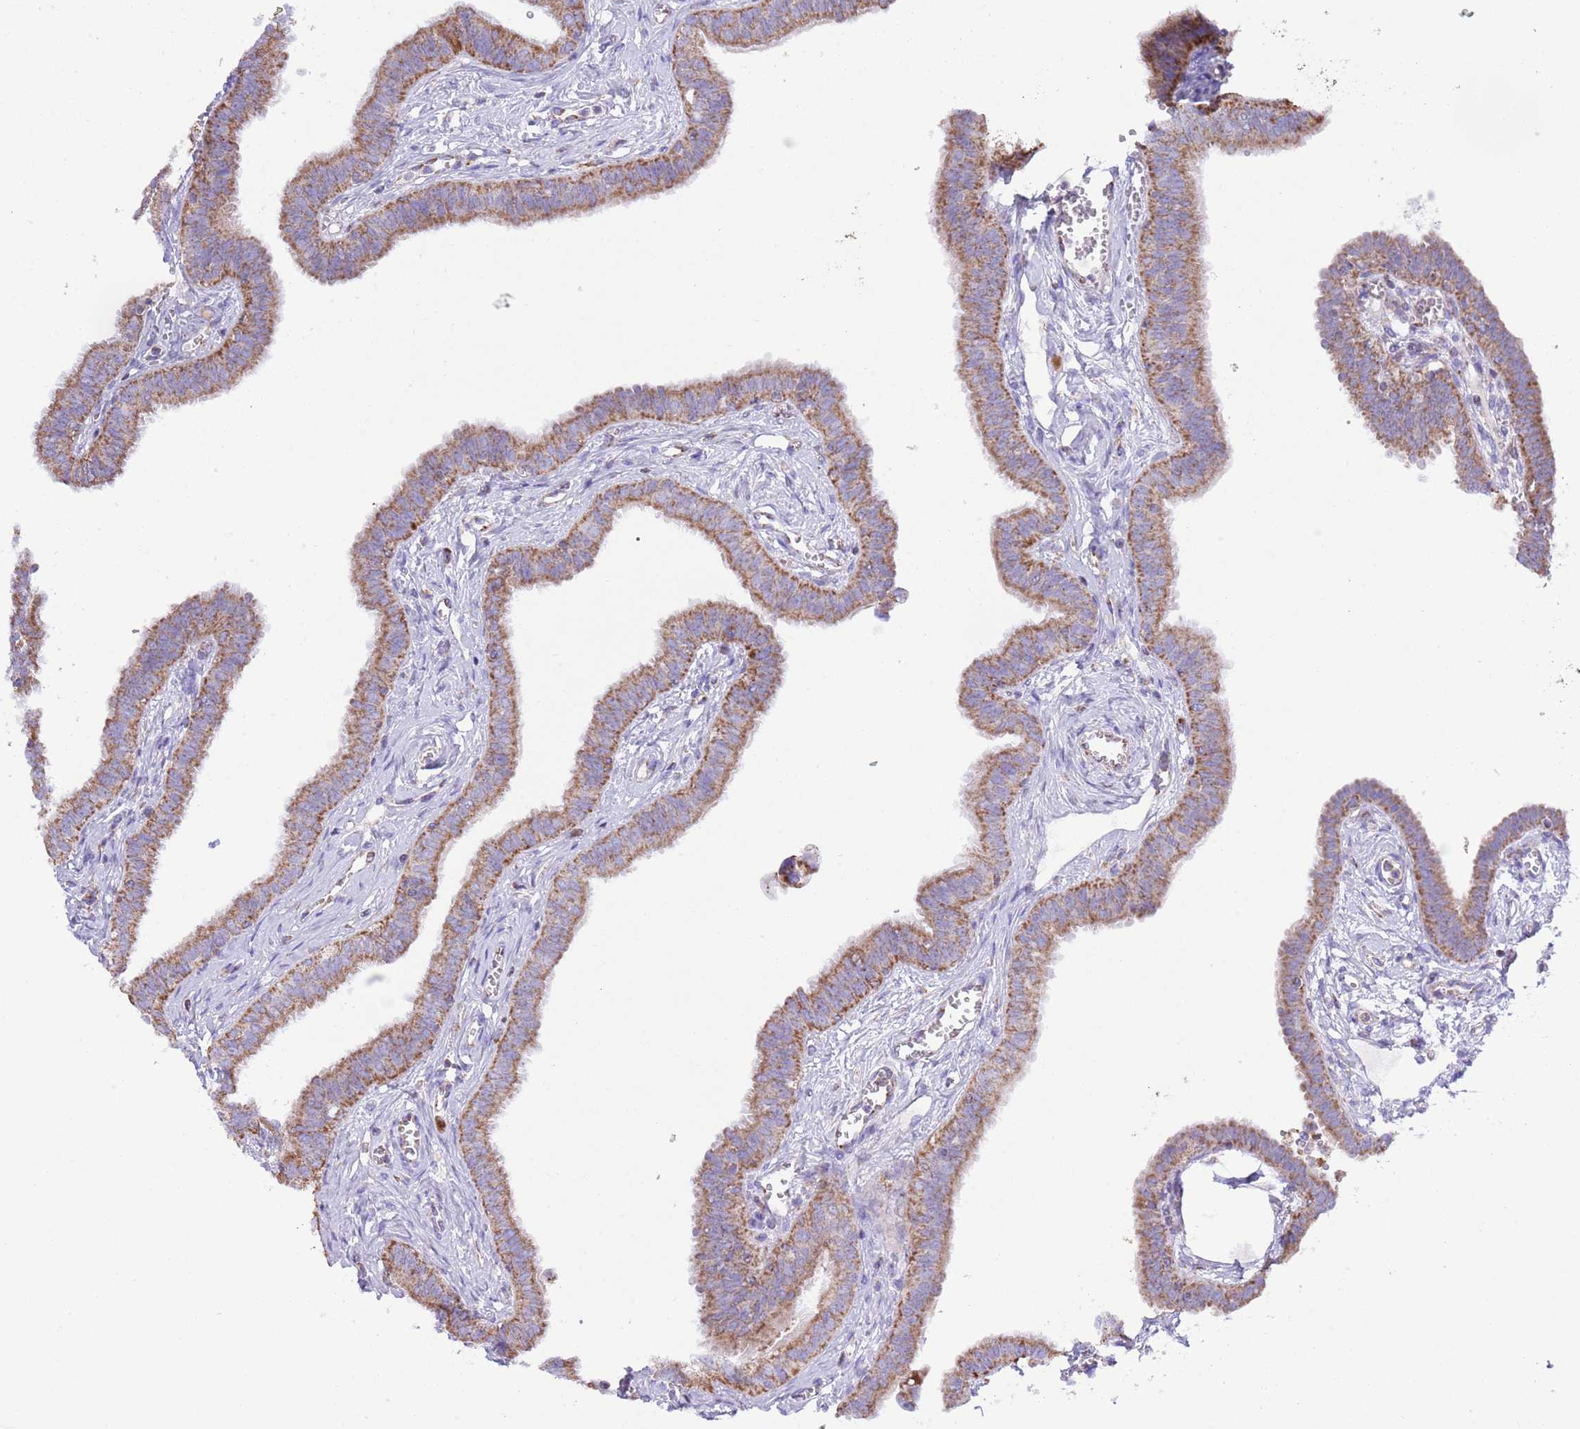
{"staining": {"intensity": "moderate", "quantity": ">75%", "location": "cytoplasmic/membranous"}, "tissue": "fallopian tube", "cell_type": "Glandular cells", "image_type": "normal", "snomed": [{"axis": "morphology", "description": "Normal tissue, NOS"}, {"axis": "morphology", "description": "Carcinoma, NOS"}, {"axis": "topography", "description": "Fallopian tube"}, {"axis": "topography", "description": "Ovary"}], "caption": "Immunohistochemistry (IHC) (DAB) staining of normal human fallopian tube demonstrates moderate cytoplasmic/membranous protein positivity in approximately >75% of glandular cells. (Brightfield microscopy of DAB IHC at high magnification).", "gene": "TEKTIP1", "patient": {"sex": "female", "age": 59}}